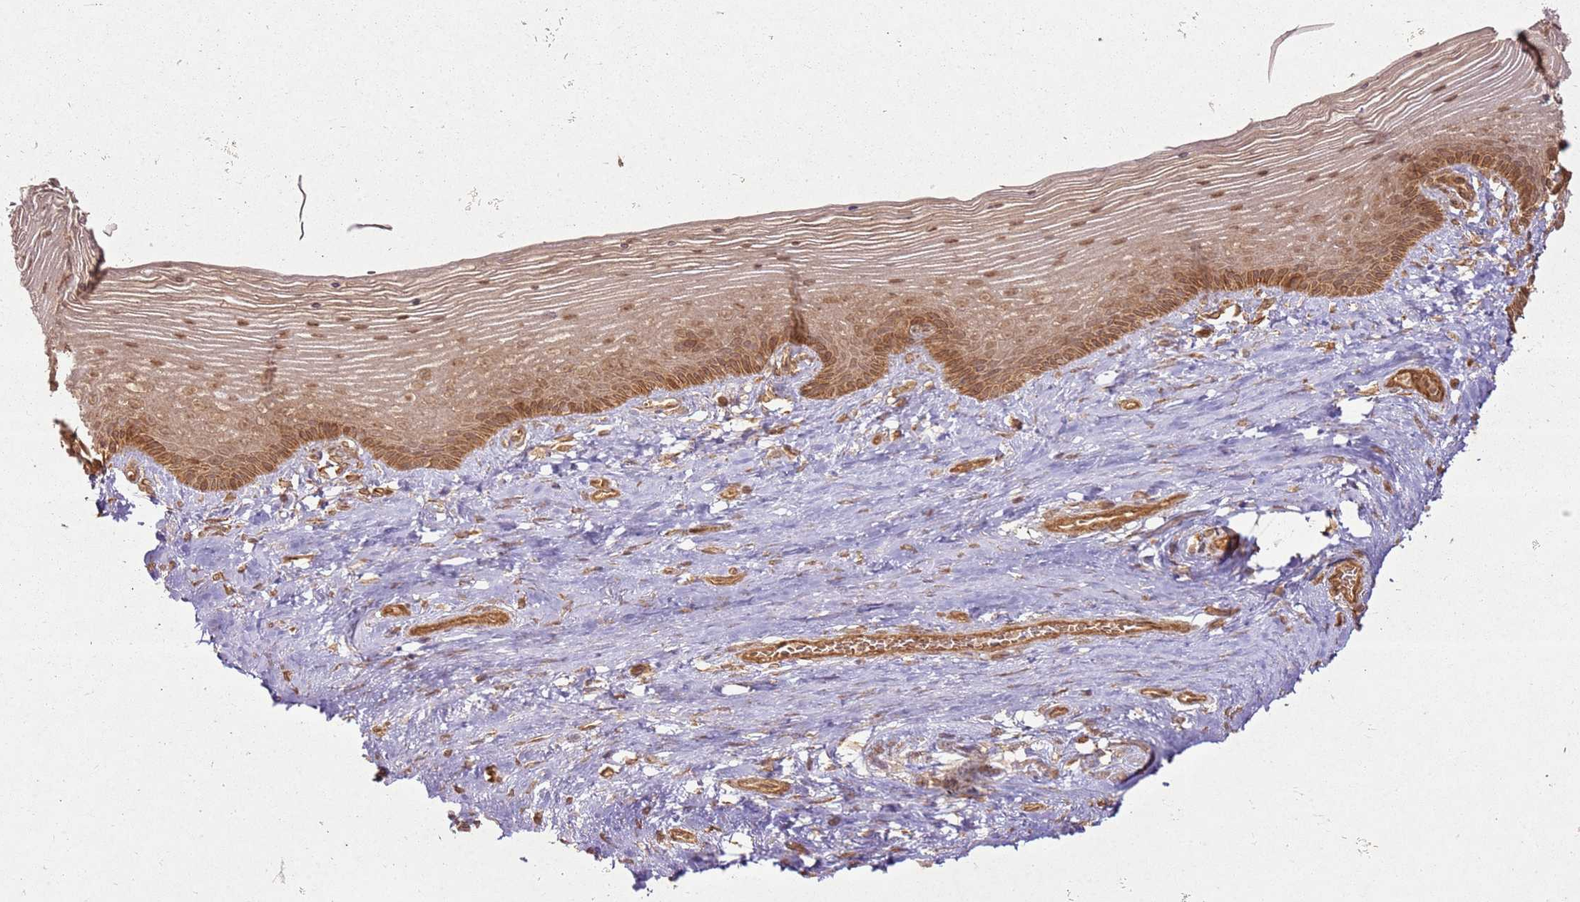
{"staining": {"intensity": "moderate", "quantity": ">75%", "location": "cytoplasmic/membranous,nuclear"}, "tissue": "vagina", "cell_type": "Squamous epithelial cells", "image_type": "normal", "snomed": [{"axis": "morphology", "description": "Normal tissue, NOS"}, {"axis": "topography", "description": "Vagina"}], "caption": "Protein staining of unremarkable vagina demonstrates moderate cytoplasmic/membranous,nuclear staining in approximately >75% of squamous epithelial cells.", "gene": "ZNF776", "patient": {"sex": "female", "age": 46}}